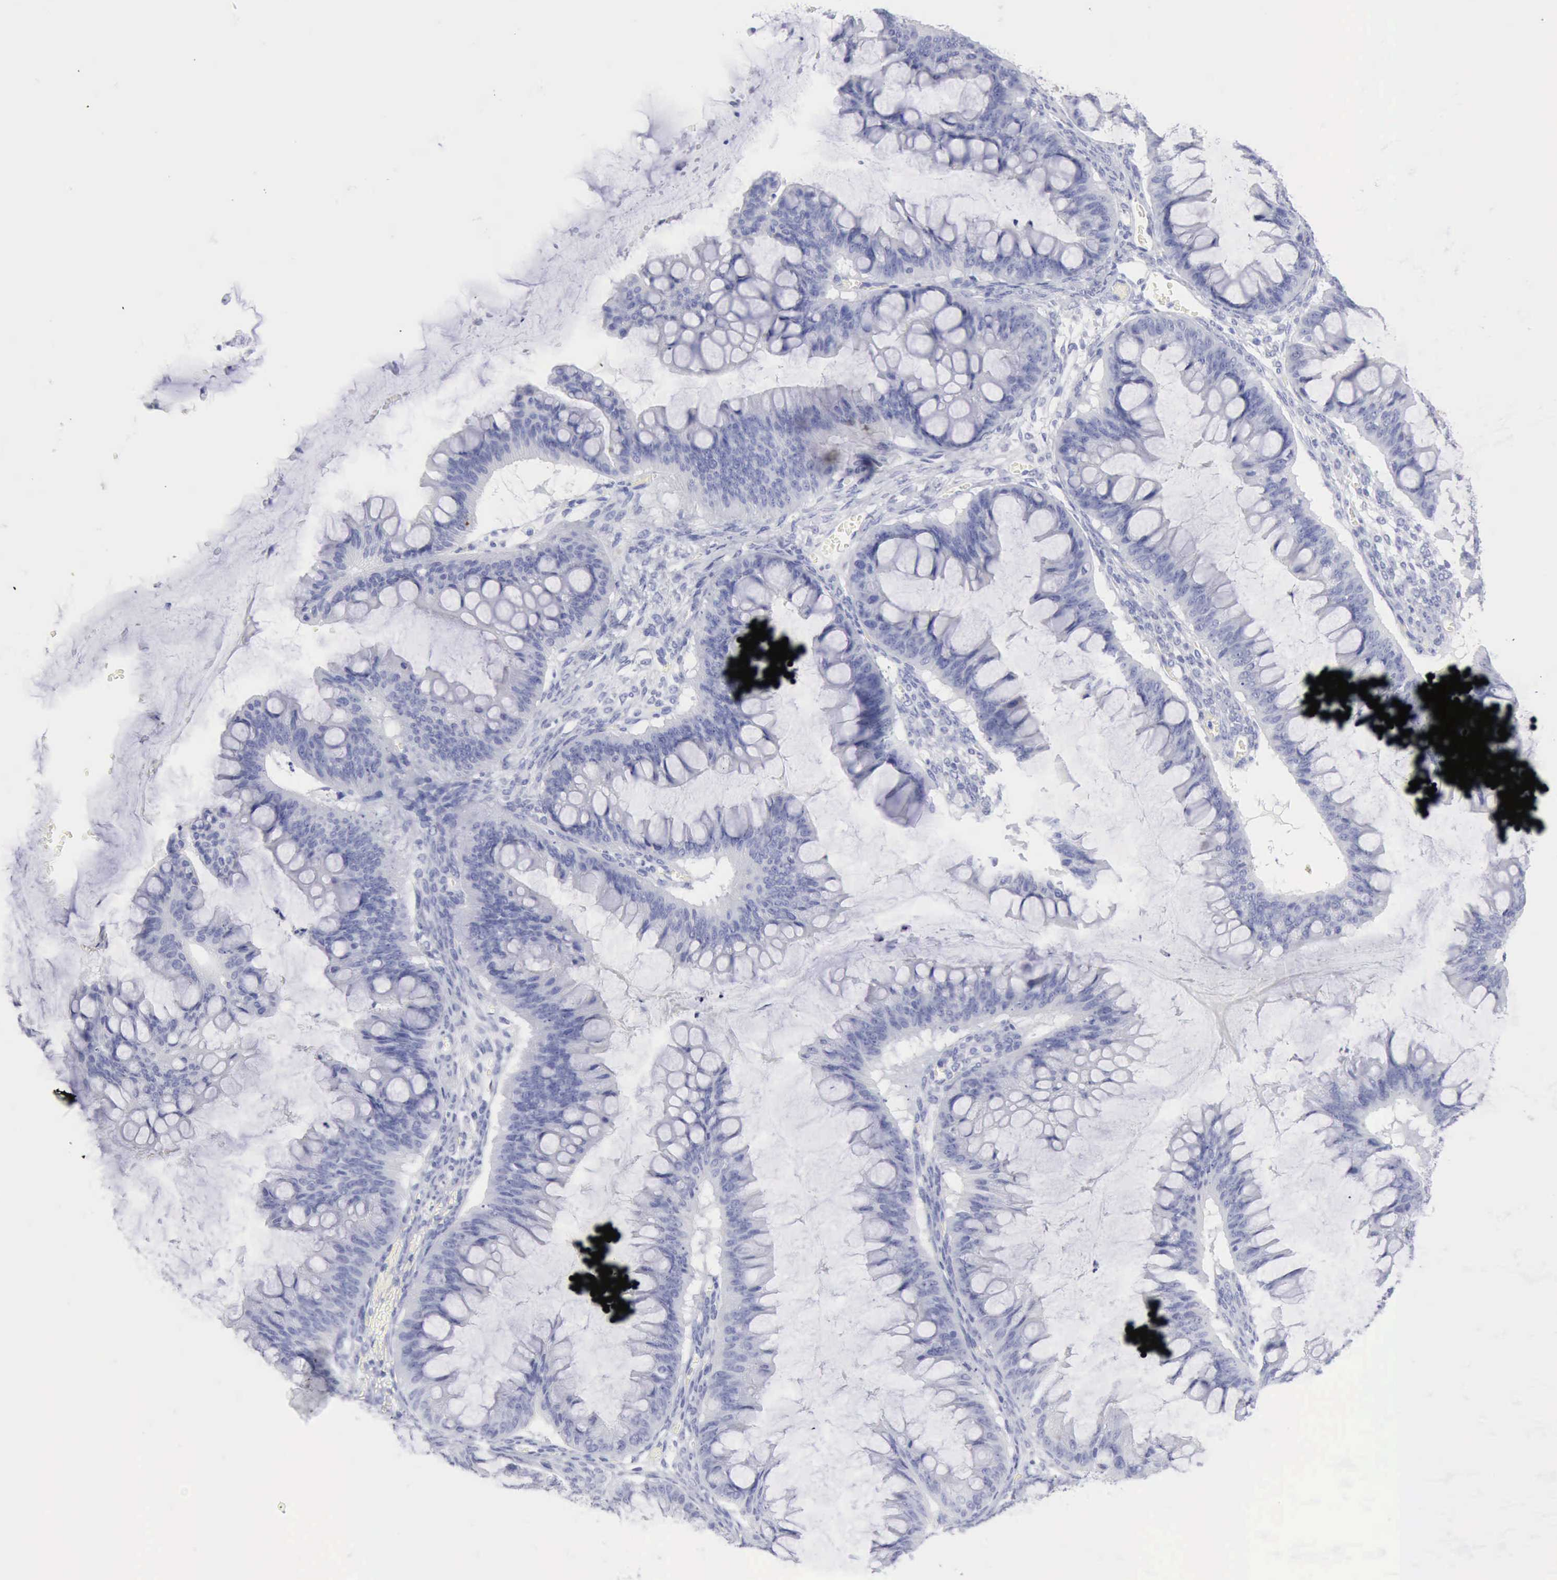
{"staining": {"intensity": "negative", "quantity": "none", "location": "none"}, "tissue": "ovarian cancer", "cell_type": "Tumor cells", "image_type": "cancer", "snomed": [{"axis": "morphology", "description": "Cystadenocarcinoma, mucinous, NOS"}, {"axis": "topography", "description": "Ovary"}], "caption": "The histopathology image reveals no staining of tumor cells in ovarian mucinous cystadenocarcinoma.", "gene": "KRT5", "patient": {"sex": "female", "age": 73}}